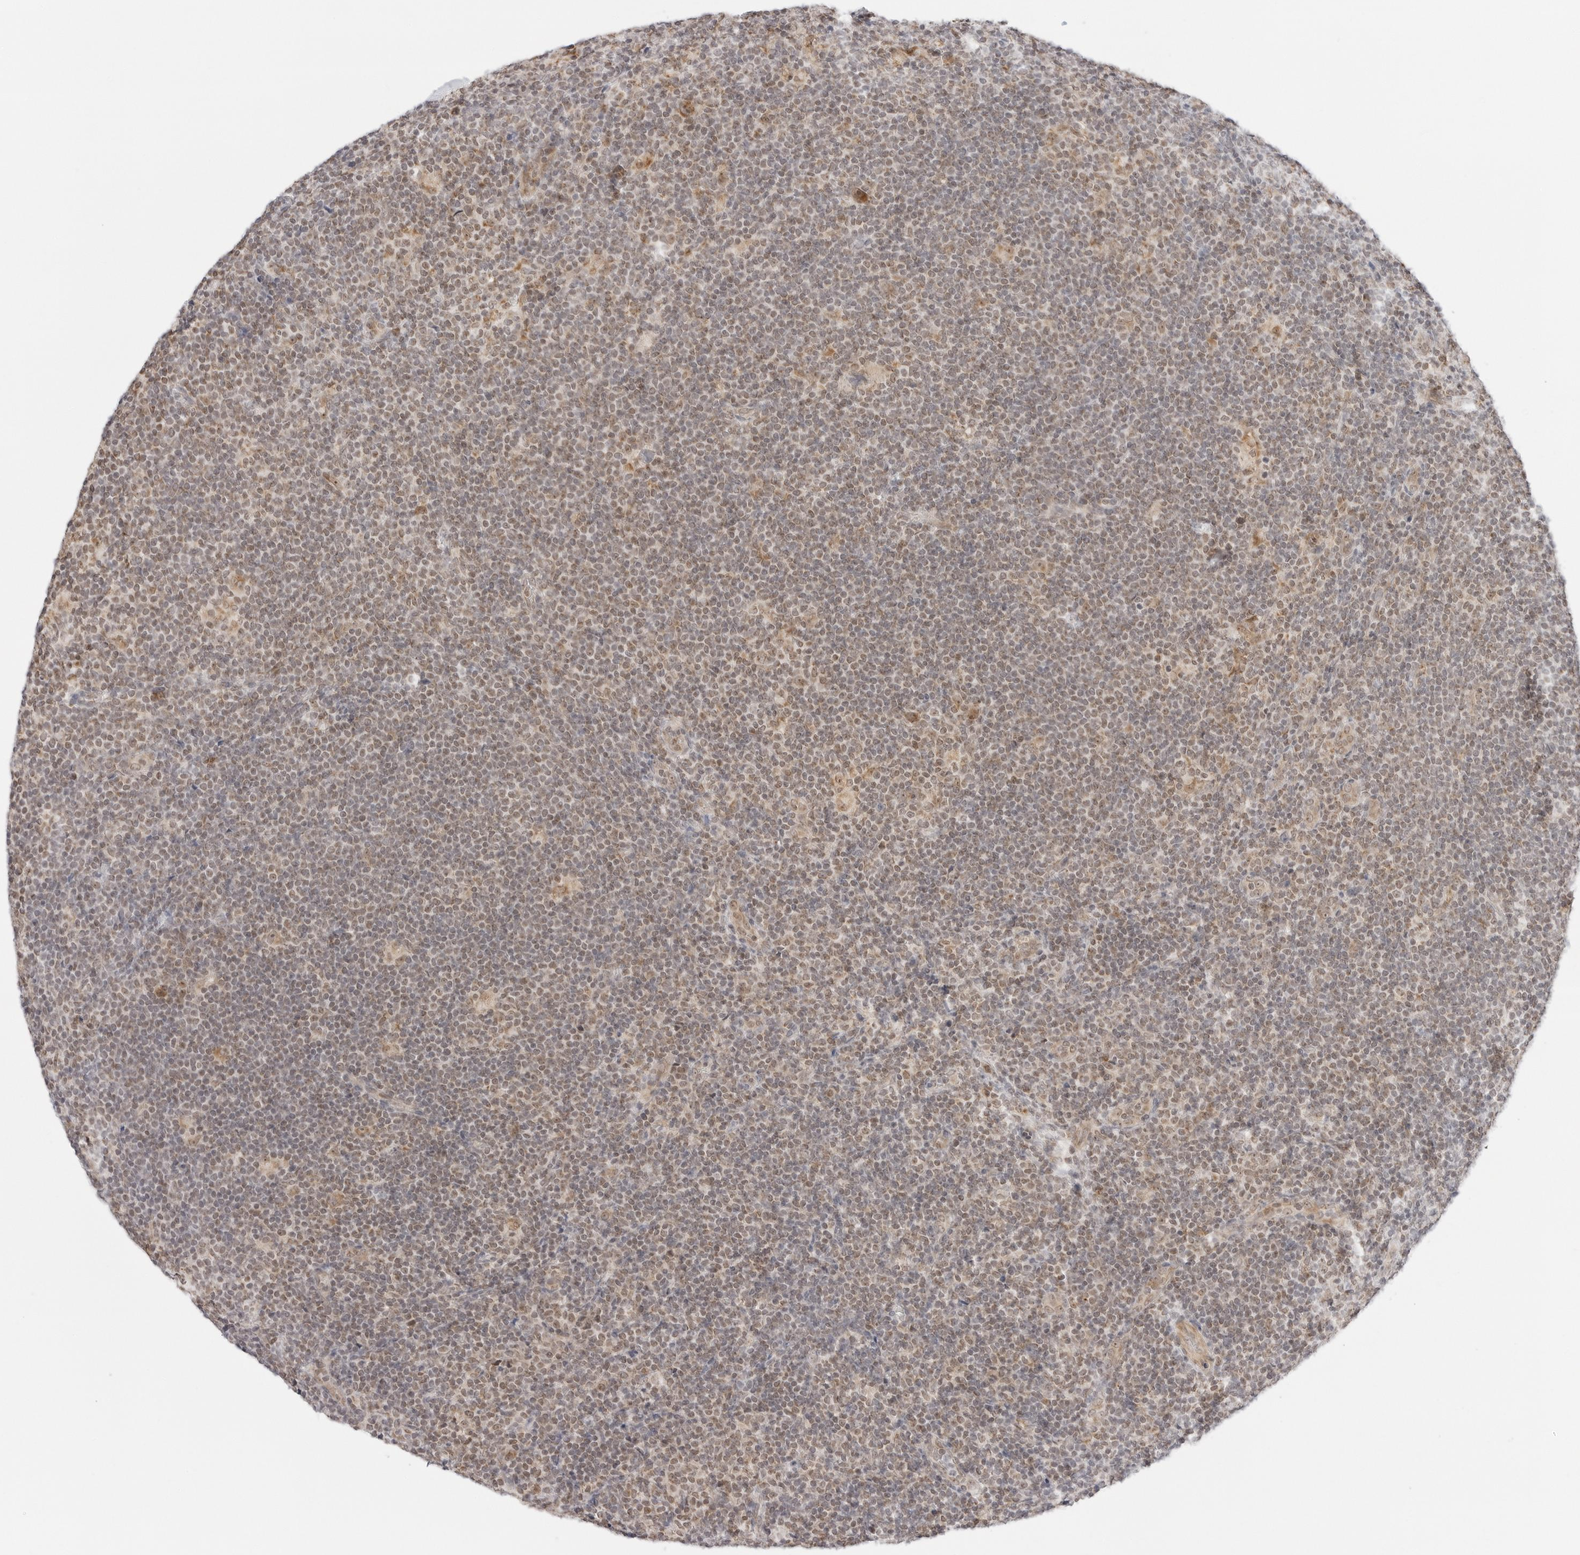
{"staining": {"intensity": "weak", "quantity": ">75%", "location": "nuclear"}, "tissue": "lymphoma", "cell_type": "Tumor cells", "image_type": "cancer", "snomed": [{"axis": "morphology", "description": "Hodgkin's disease, NOS"}, {"axis": "topography", "description": "Lymph node"}], "caption": "Brown immunohistochemical staining in Hodgkin's disease exhibits weak nuclear staining in approximately >75% of tumor cells.", "gene": "GORAB", "patient": {"sex": "female", "age": 57}}